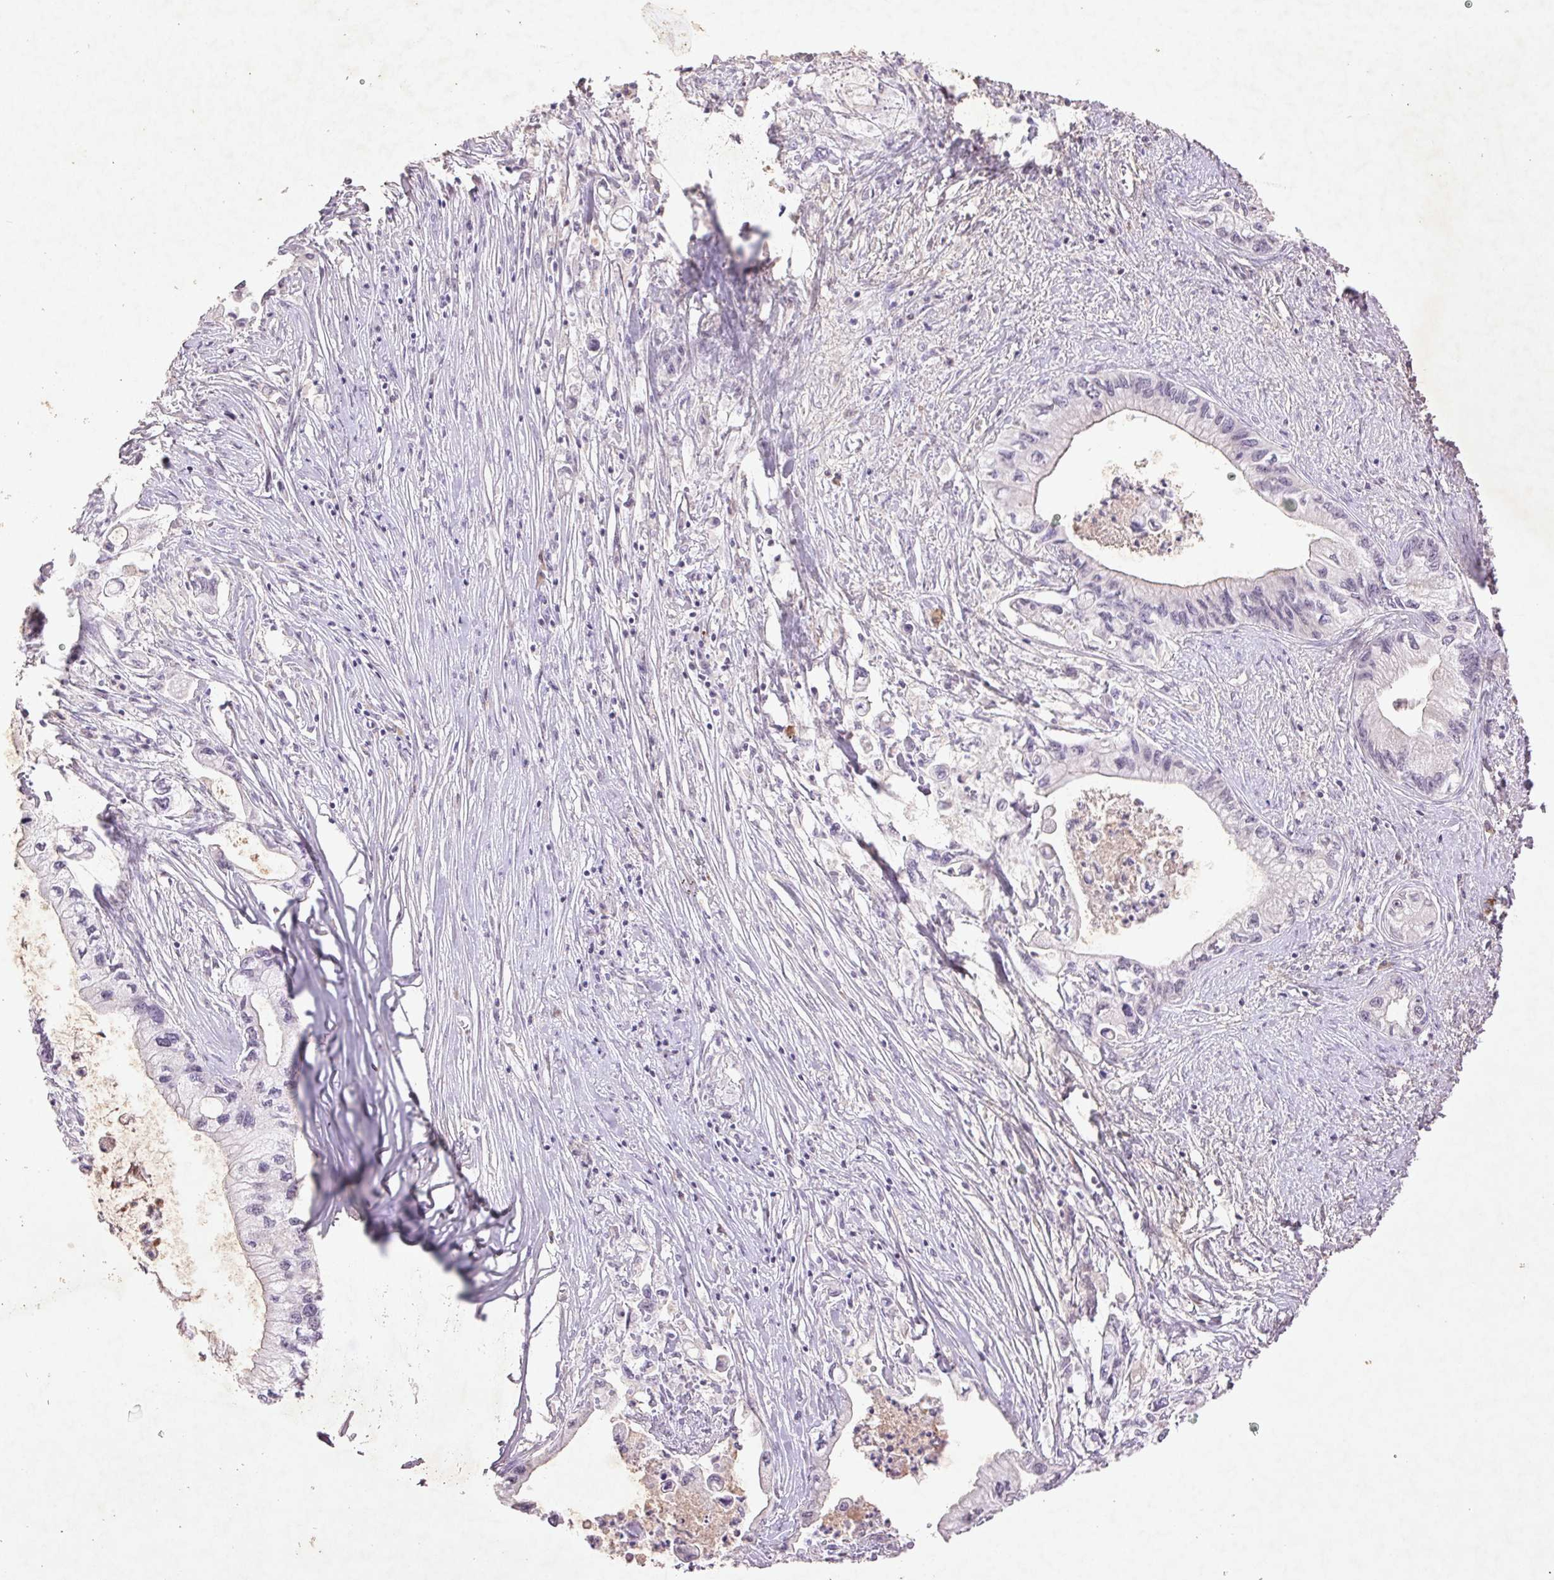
{"staining": {"intensity": "negative", "quantity": "none", "location": "none"}, "tissue": "pancreatic cancer", "cell_type": "Tumor cells", "image_type": "cancer", "snomed": [{"axis": "morphology", "description": "Adenocarcinoma, NOS"}, {"axis": "topography", "description": "Pancreas"}], "caption": "Pancreatic cancer (adenocarcinoma) stained for a protein using immunohistochemistry displays no expression tumor cells.", "gene": "FAM168B", "patient": {"sex": "male", "age": 61}}